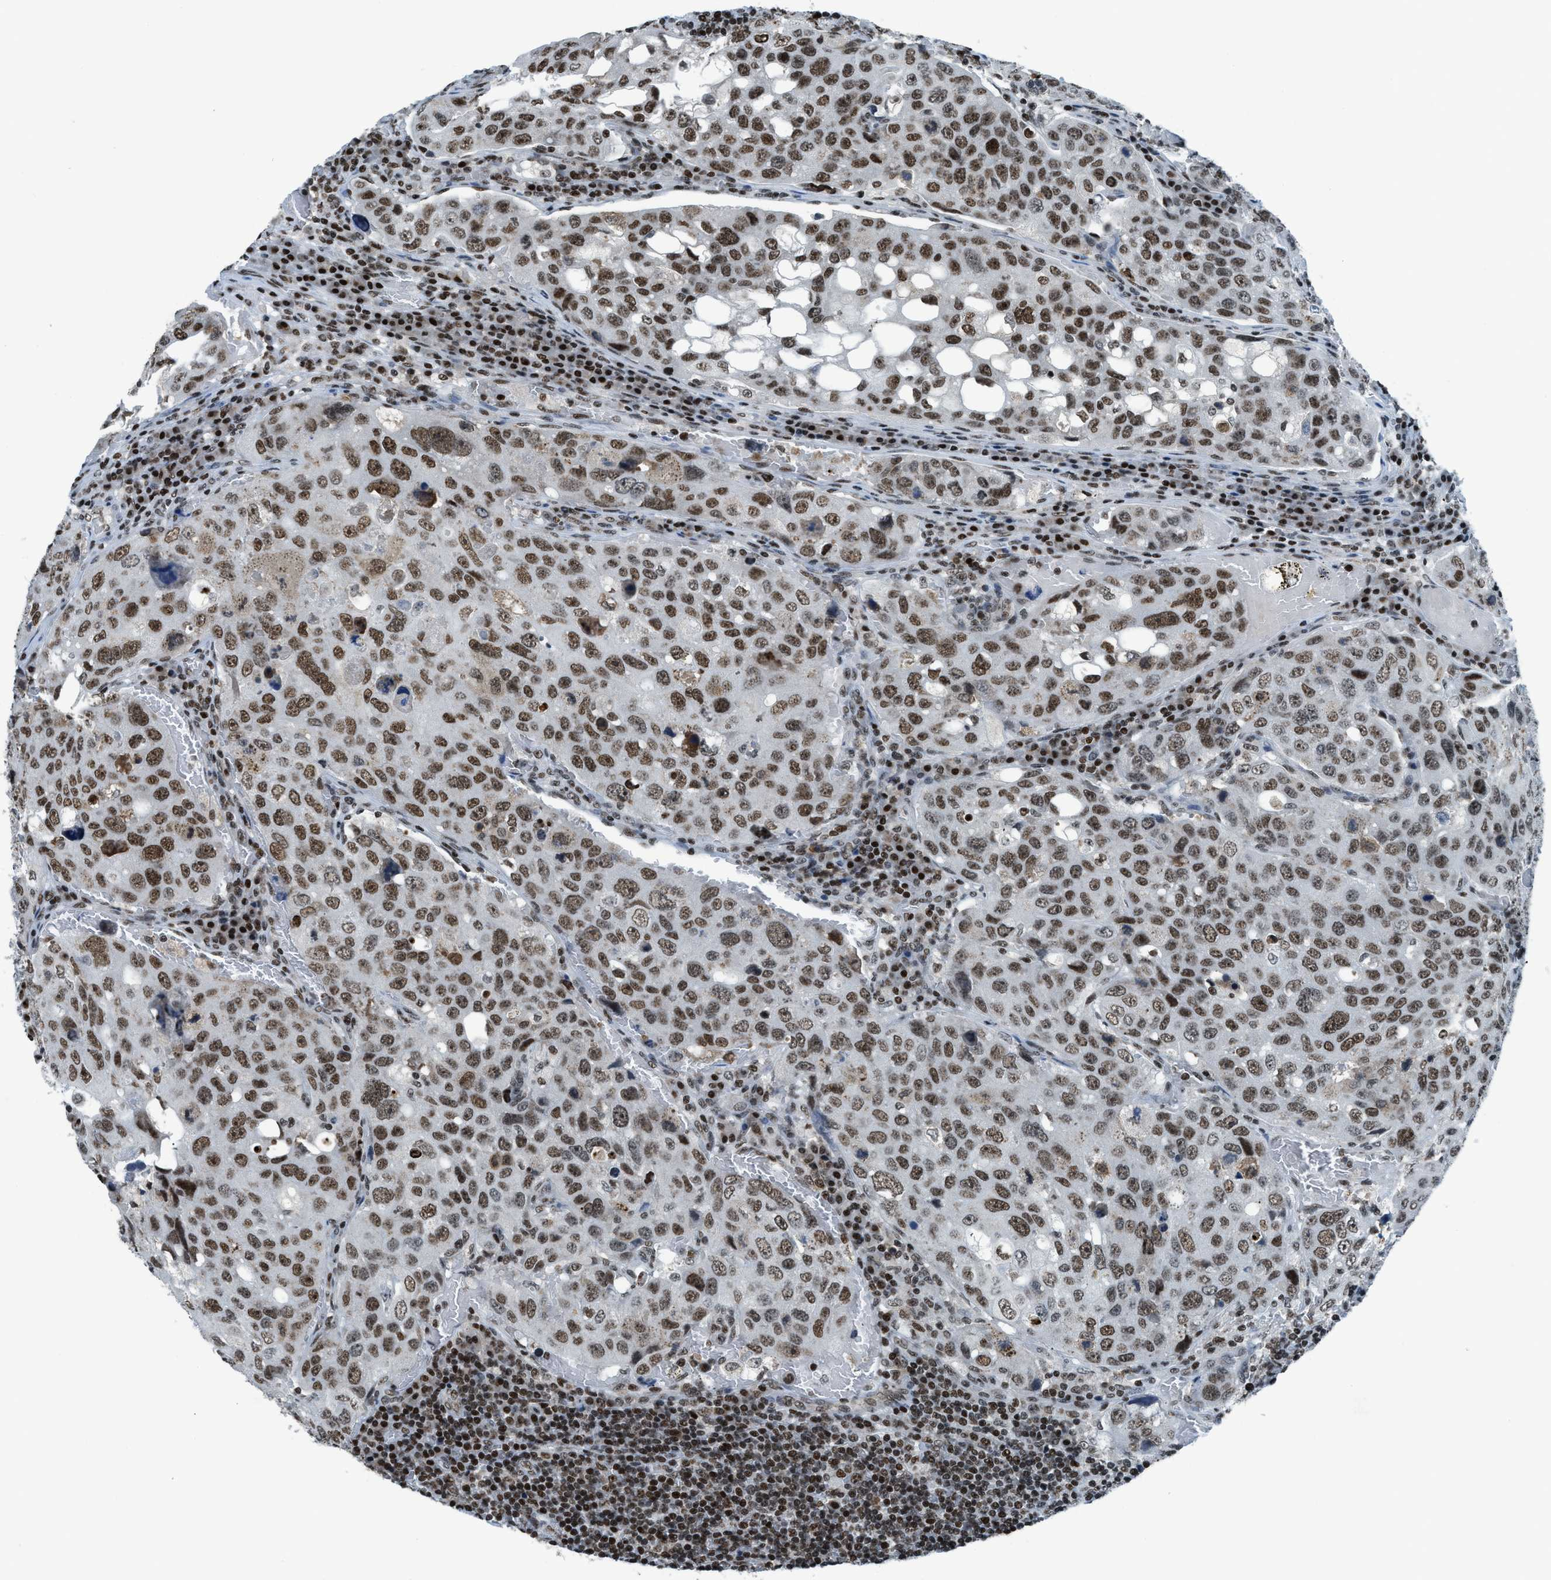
{"staining": {"intensity": "strong", "quantity": ">75%", "location": "nuclear"}, "tissue": "urothelial cancer", "cell_type": "Tumor cells", "image_type": "cancer", "snomed": [{"axis": "morphology", "description": "Urothelial carcinoma, High grade"}, {"axis": "topography", "description": "Lymph node"}, {"axis": "topography", "description": "Urinary bladder"}], "caption": "Immunohistochemistry (IHC) staining of urothelial carcinoma (high-grade), which exhibits high levels of strong nuclear positivity in about >75% of tumor cells indicating strong nuclear protein expression. The staining was performed using DAB (brown) for protein detection and nuclei were counterstained in hematoxylin (blue).", "gene": "RAD51B", "patient": {"sex": "male", "age": 51}}